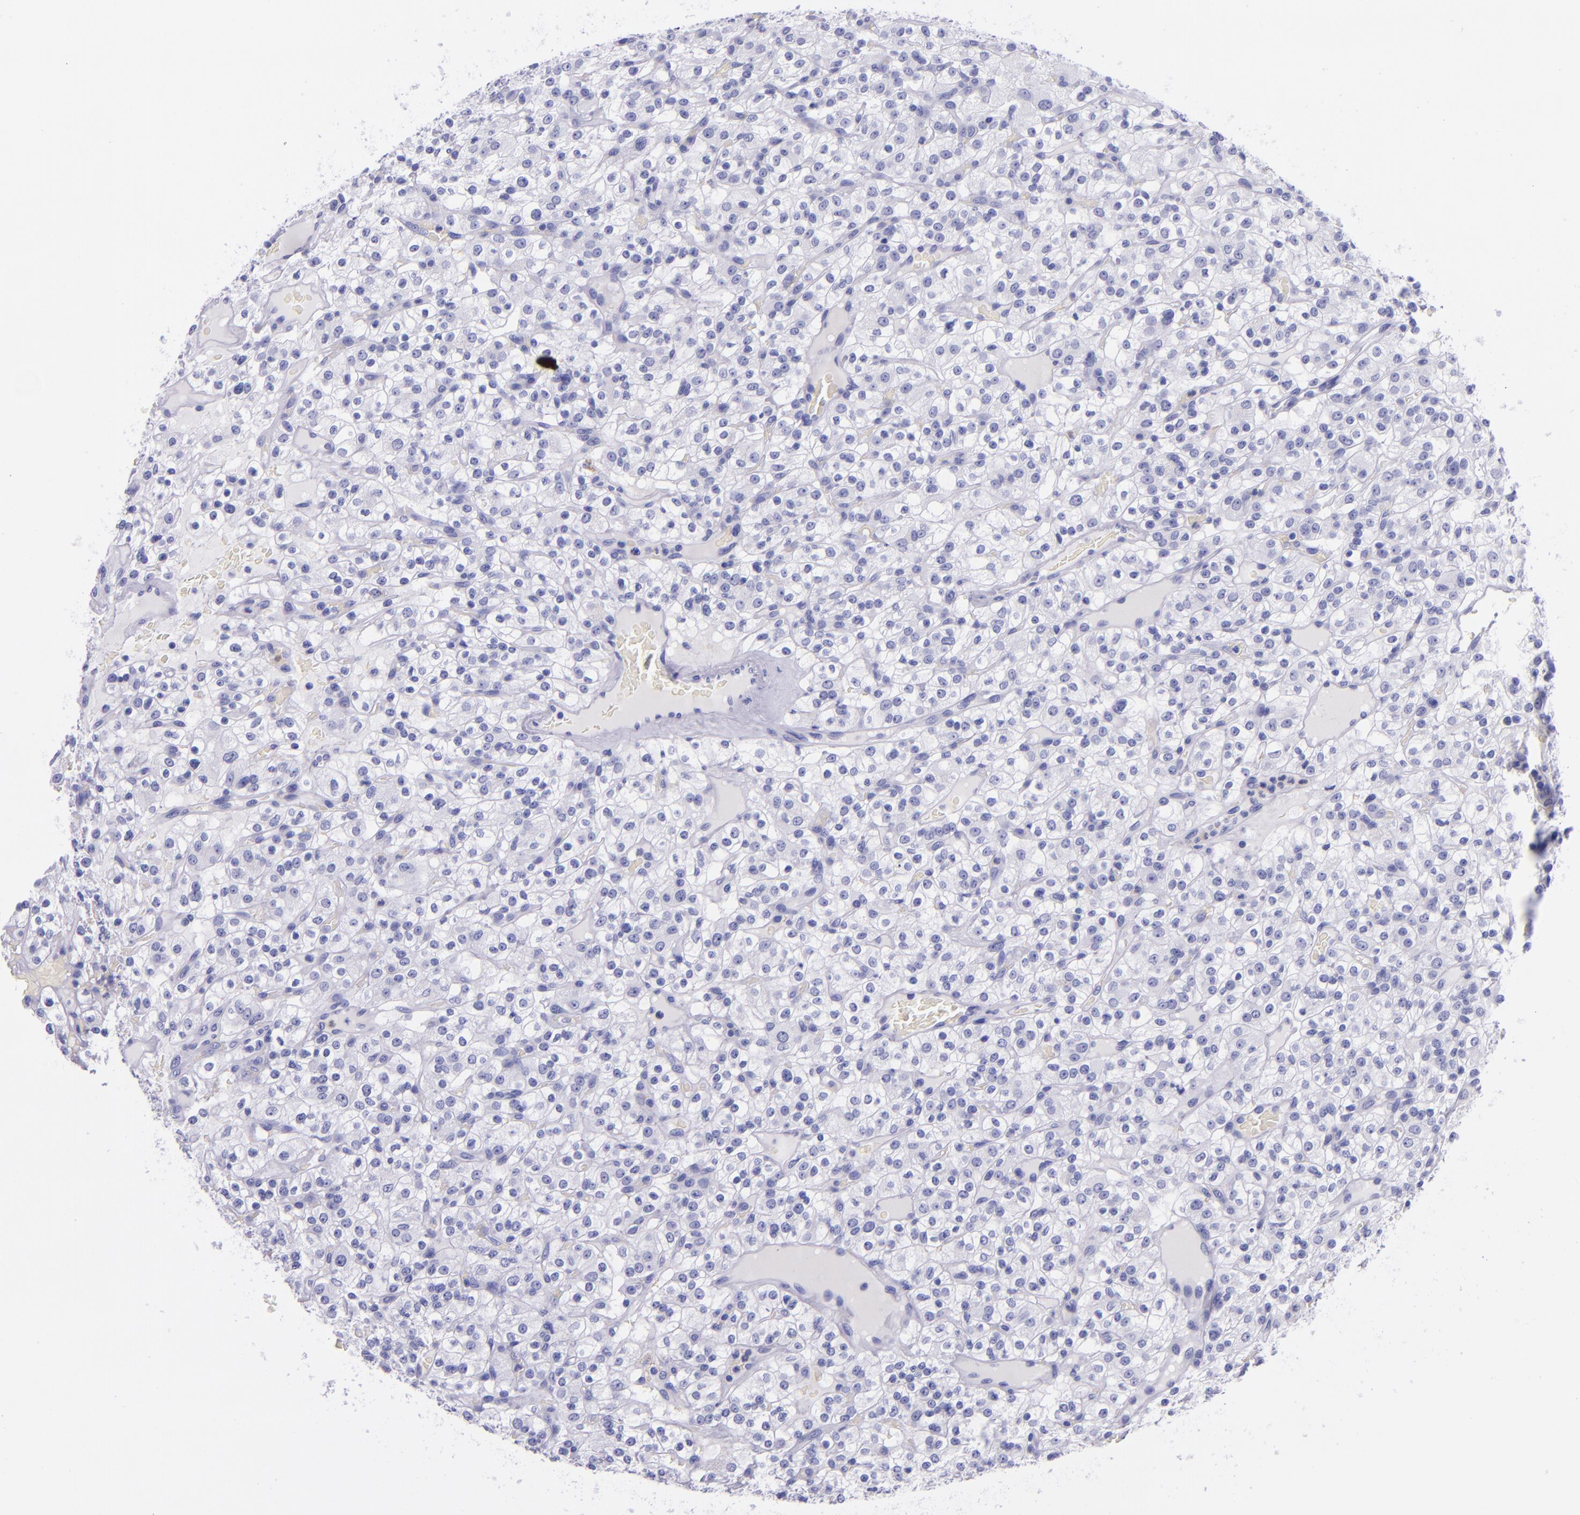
{"staining": {"intensity": "negative", "quantity": "none", "location": "none"}, "tissue": "renal cancer", "cell_type": "Tumor cells", "image_type": "cancer", "snomed": [{"axis": "morphology", "description": "Normal tissue, NOS"}, {"axis": "morphology", "description": "Adenocarcinoma, NOS"}, {"axis": "topography", "description": "Kidney"}], "caption": "This is a photomicrograph of immunohistochemistry staining of renal cancer, which shows no expression in tumor cells.", "gene": "SLPI", "patient": {"sex": "female", "age": 72}}